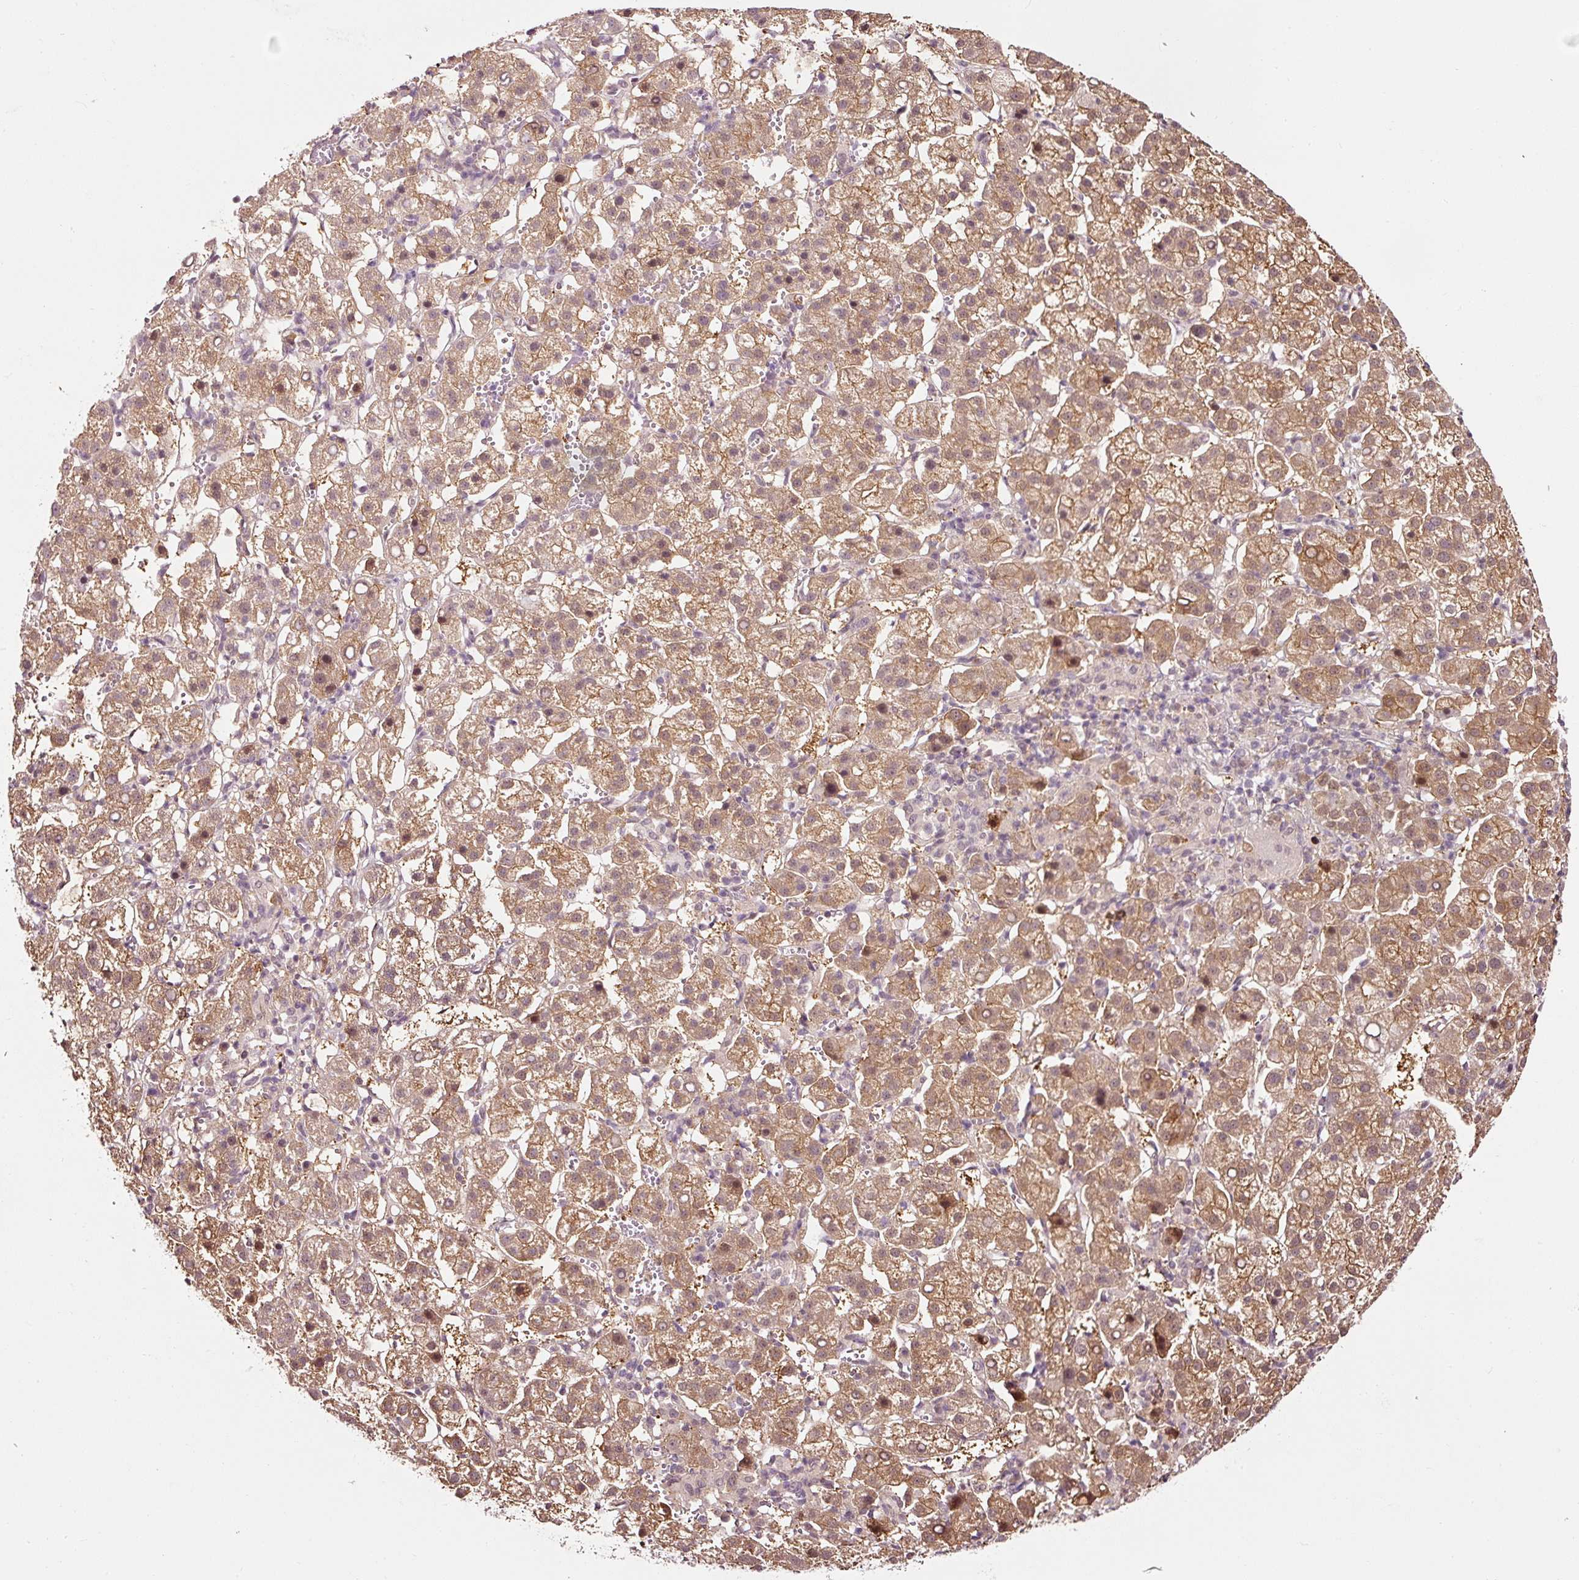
{"staining": {"intensity": "moderate", "quantity": ">75%", "location": "cytoplasmic/membranous,nuclear"}, "tissue": "liver cancer", "cell_type": "Tumor cells", "image_type": "cancer", "snomed": [{"axis": "morphology", "description": "Carcinoma, Hepatocellular, NOS"}, {"axis": "topography", "description": "Liver"}], "caption": "Tumor cells display medium levels of moderate cytoplasmic/membranous and nuclear staining in approximately >75% of cells in liver hepatocellular carcinoma. (DAB = brown stain, brightfield microscopy at high magnification).", "gene": "FBXL14", "patient": {"sex": "female", "age": 58}}